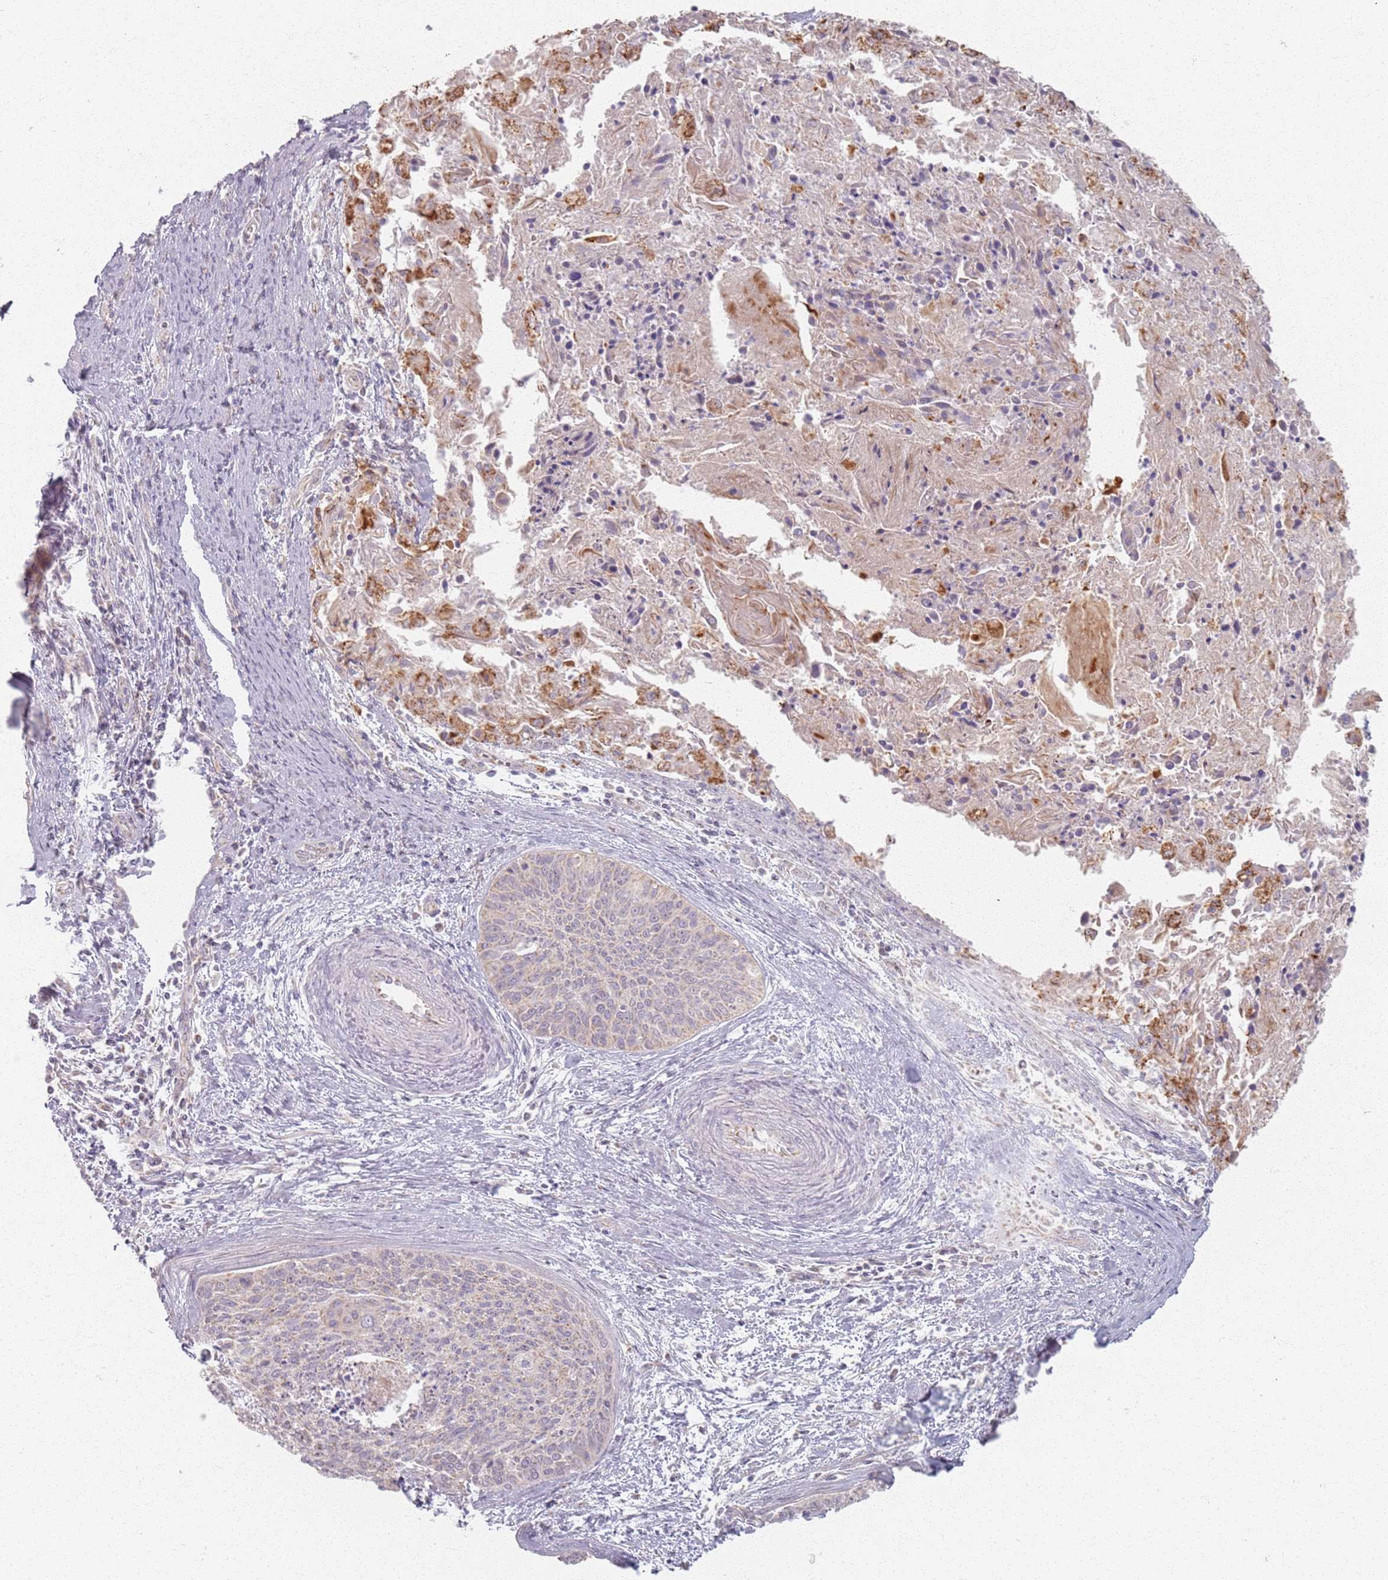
{"staining": {"intensity": "negative", "quantity": "none", "location": "none"}, "tissue": "cervical cancer", "cell_type": "Tumor cells", "image_type": "cancer", "snomed": [{"axis": "morphology", "description": "Squamous cell carcinoma, NOS"}, {"axis": "topography", "description": "Cervix"}], "caption": "Image shows no significant protein expression in tumor cells of cervical cancer.", "gene": "PKD2L2", "patient": {"sex": "female", "age": 55}}